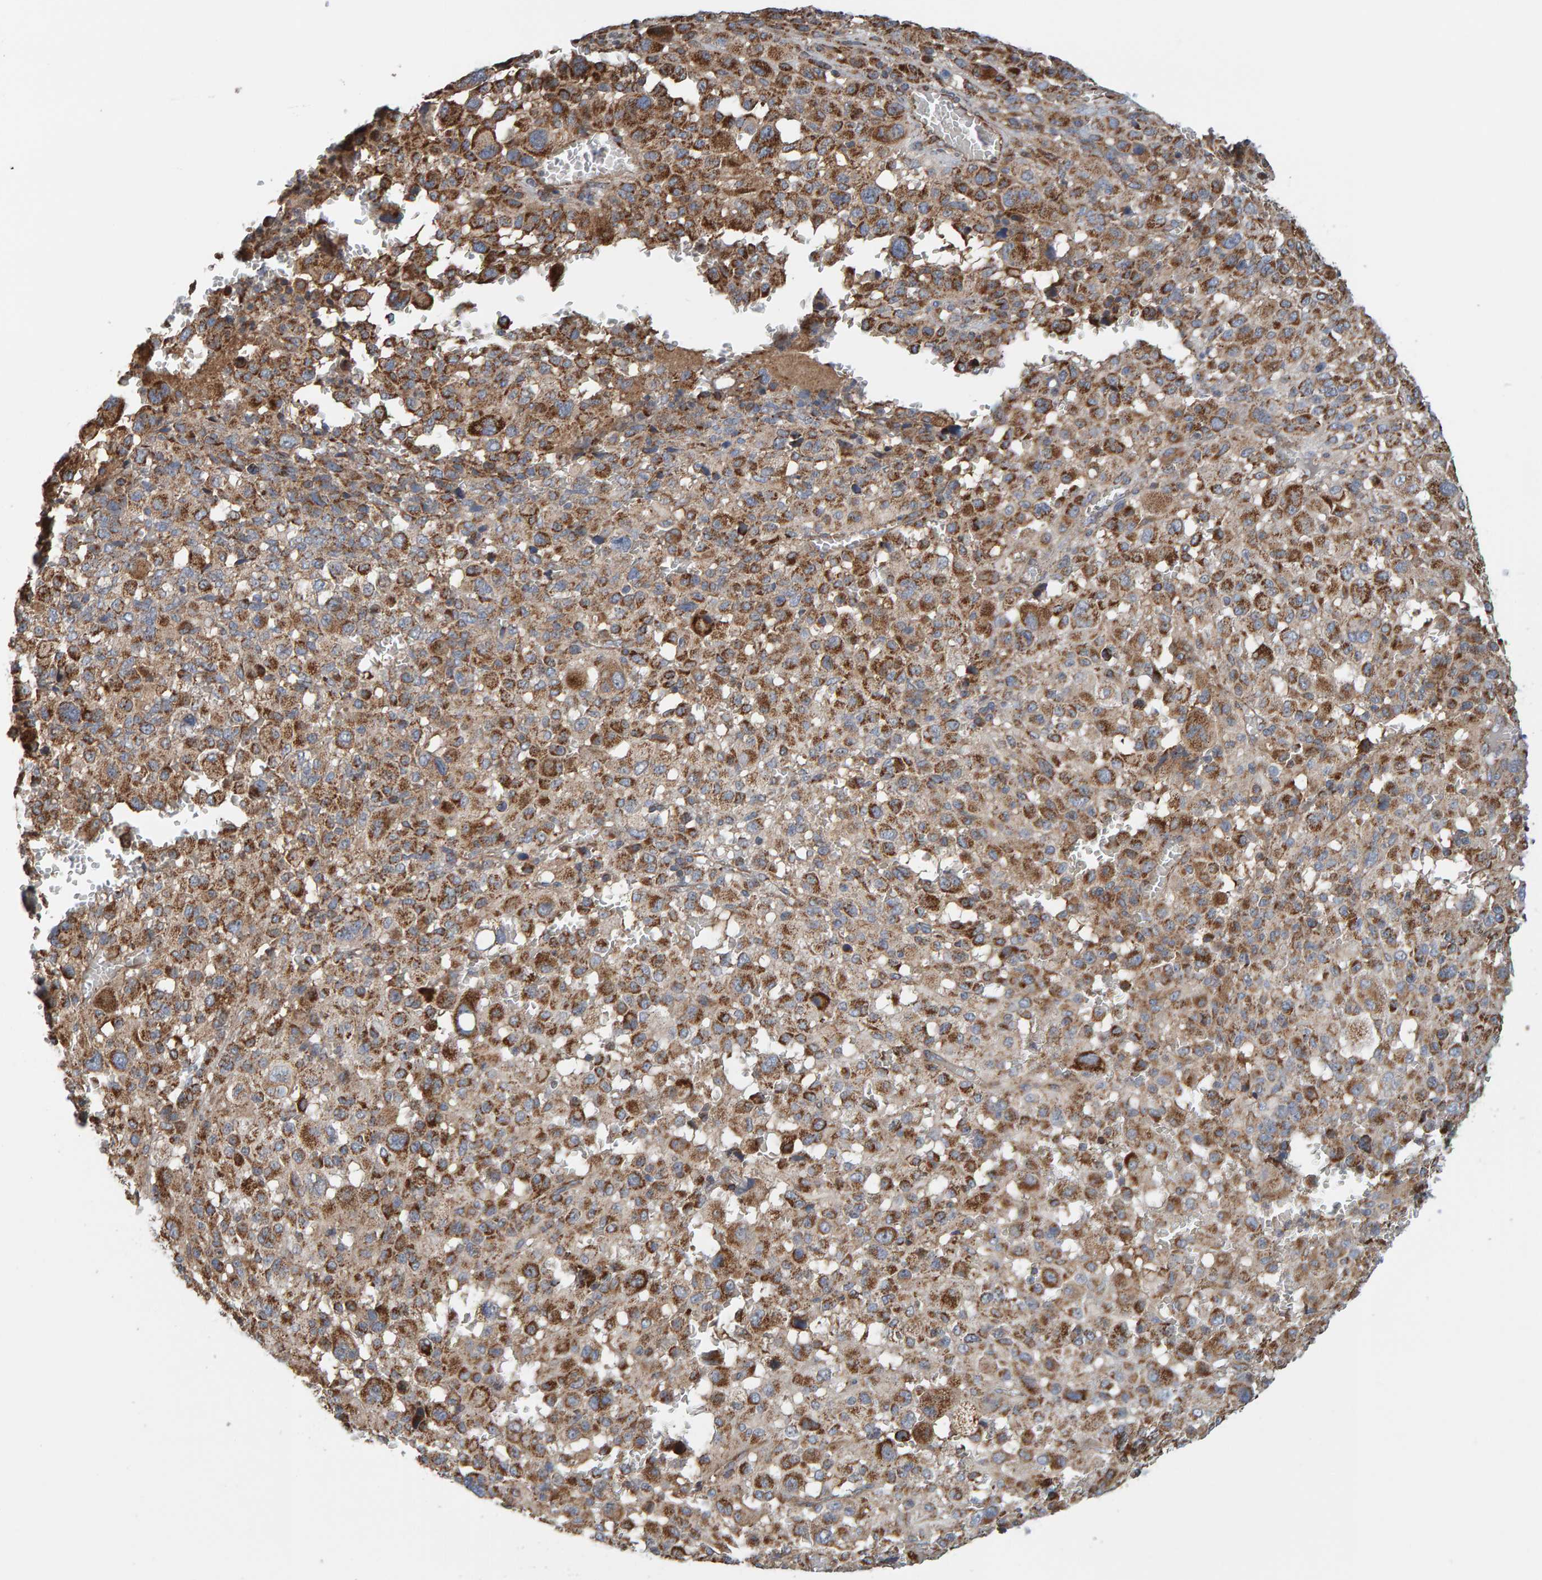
{"staining": {"intensity": "moderate", "quantity": ">75%", "location": "cytoplasmic/membranous"}, "tissue": "melanoma", "cell_type": "Tumor cells", "image_type": "cancer", "snomed": [{"axis": "morphology", "description": "Malignant melanoma, Metastatic site"}, {"axis": "topography", "description": "Skin"}], "caption": "The immunohistochemical stain shows moderate cytoplasmic/membranous positivity in tumor cells of malignant melanoma (metastatic site) tissue.", "gene": "MRPL45", "patient": {"sex": "female", "age": 74}}